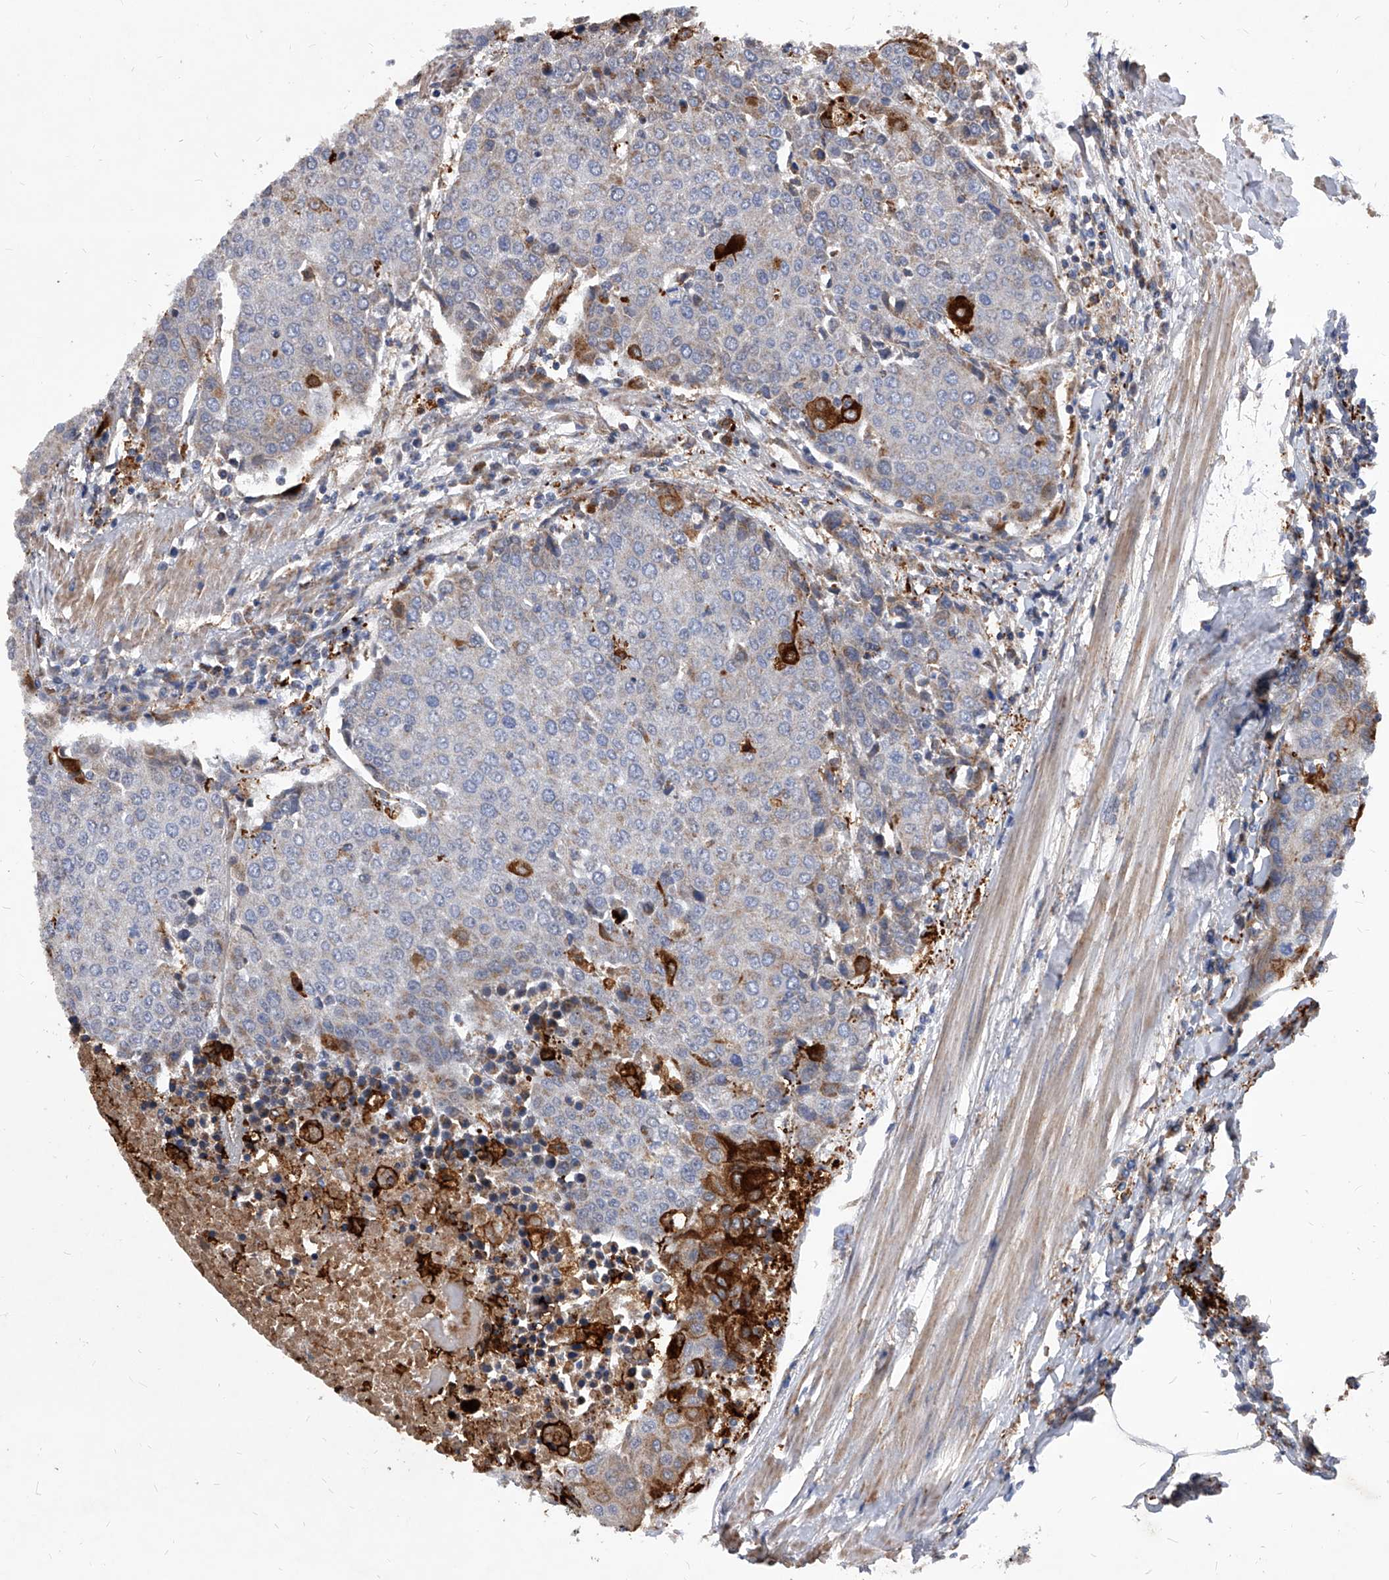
{"staining": {"intensity": "moderate", "quantity": "25%-75%", "location": "cytoplasmic/membranous"}, "tissue": "urothelial cancer", "cell_type": "Tumor cells", "image_type": "cancer", "snomed": [{"axis": "morphology", "description": "Urothelial carcinoma, High grade"}, {"axis": "topography", "description": "Urinary bladder"}], "caption": "Human urothelial carcinoma (high-grade) stained with a brown dye exhibits moderate cytoplasmic/membranous positive staining in about 25%-75% of tumor cells.", "gene": "SOBP", "patient": {"sex": "female", "age": 85}}